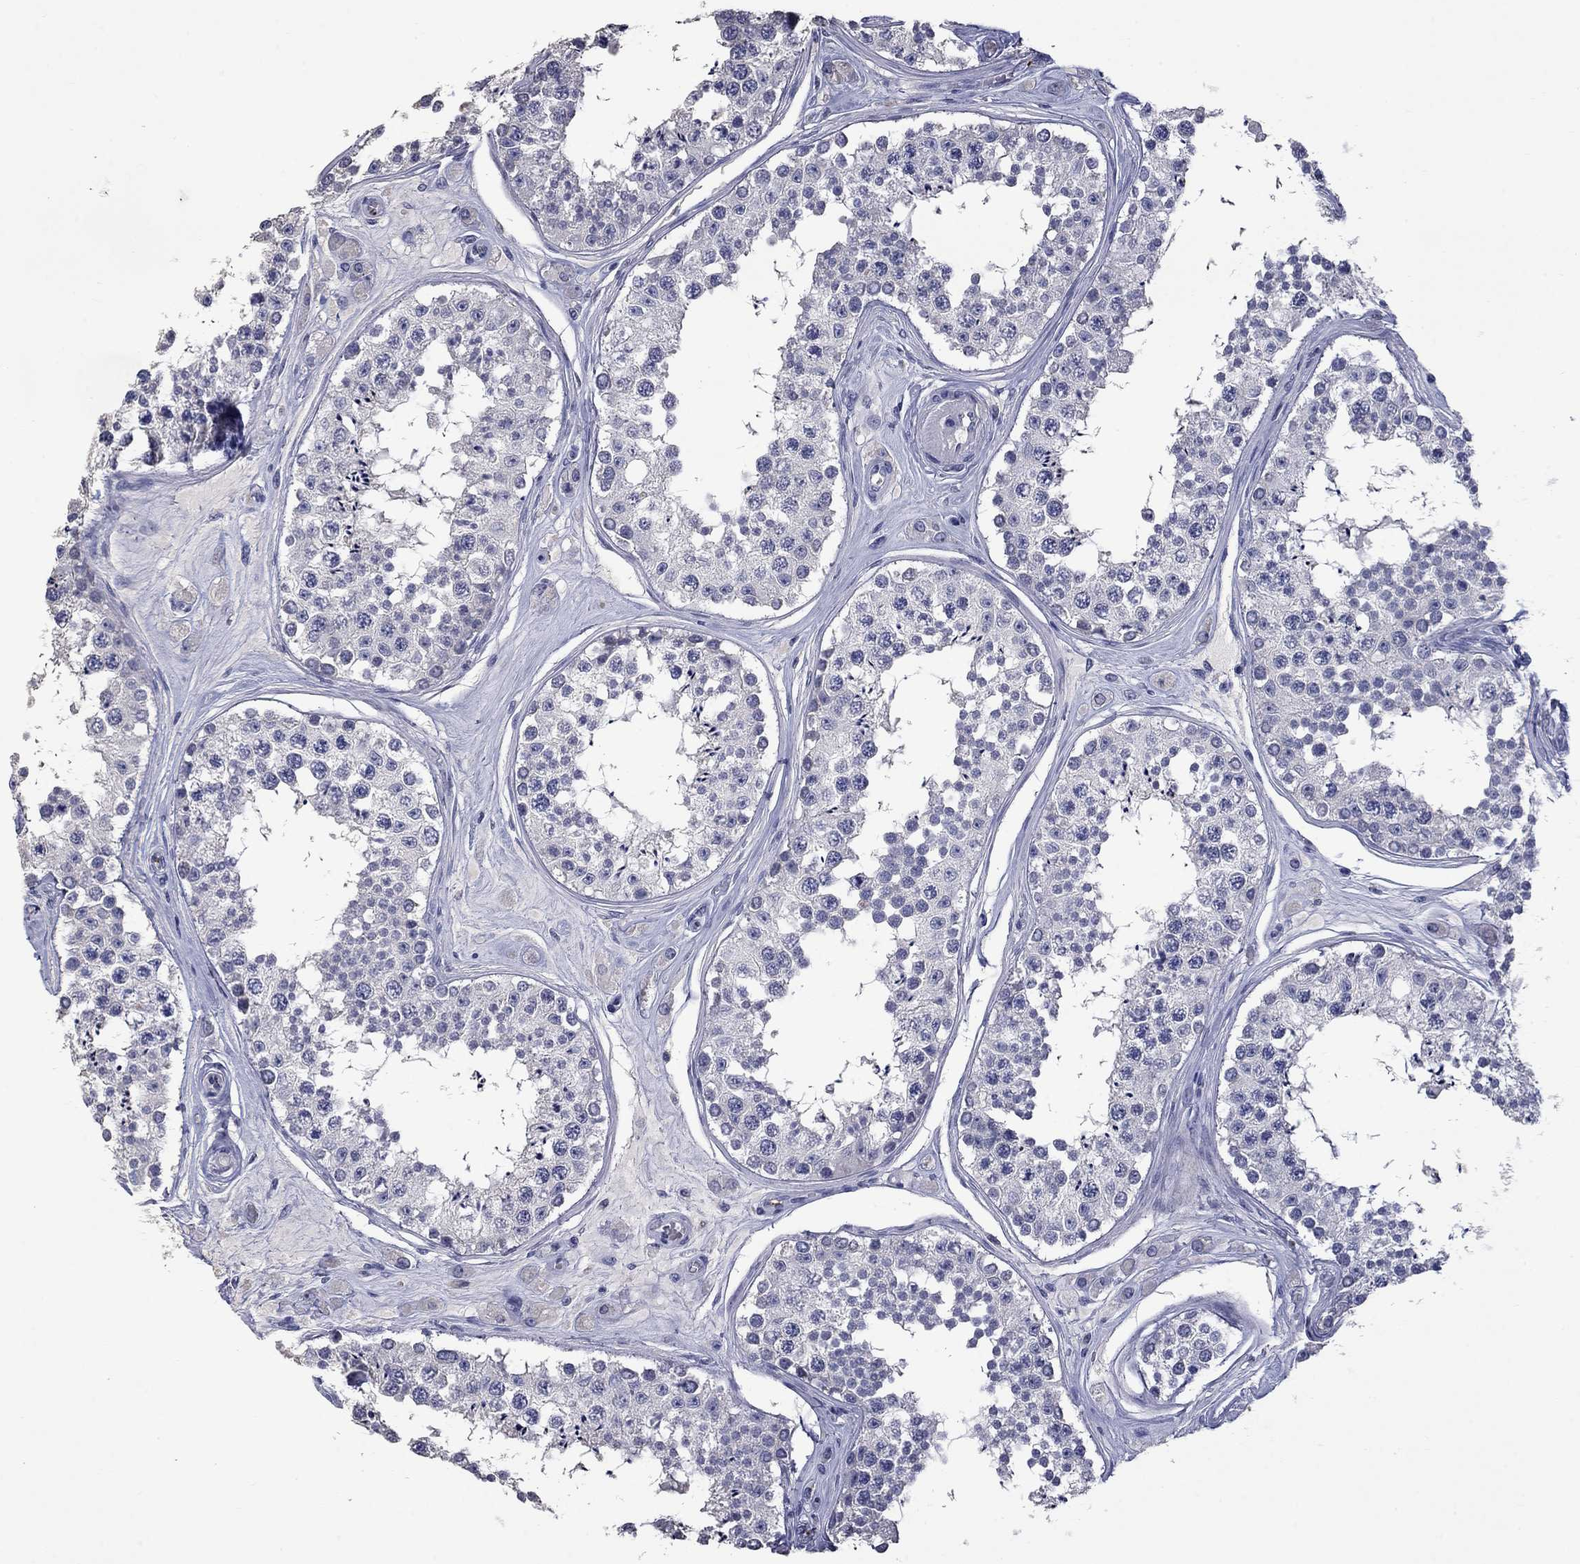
{"staining": {"intensity": "negative", "quantity": "none", "location": "none"}, "tissue": "testis", "cell_type": "Cells in seminiferous ducts", "image_type": "normal", "snomed": [{"axis": "morphology", "description": "Normal tissue, NOS"}, {"axis": "topography", "description": "Testis"}], "caption": "IHC histopathology image of unremarkable human testis stained for a protein (brown), which reveals no expression in cells in seminiferous ducts.", "gene": "PLEK", "patient": {"sex": "male", "age": 25}}